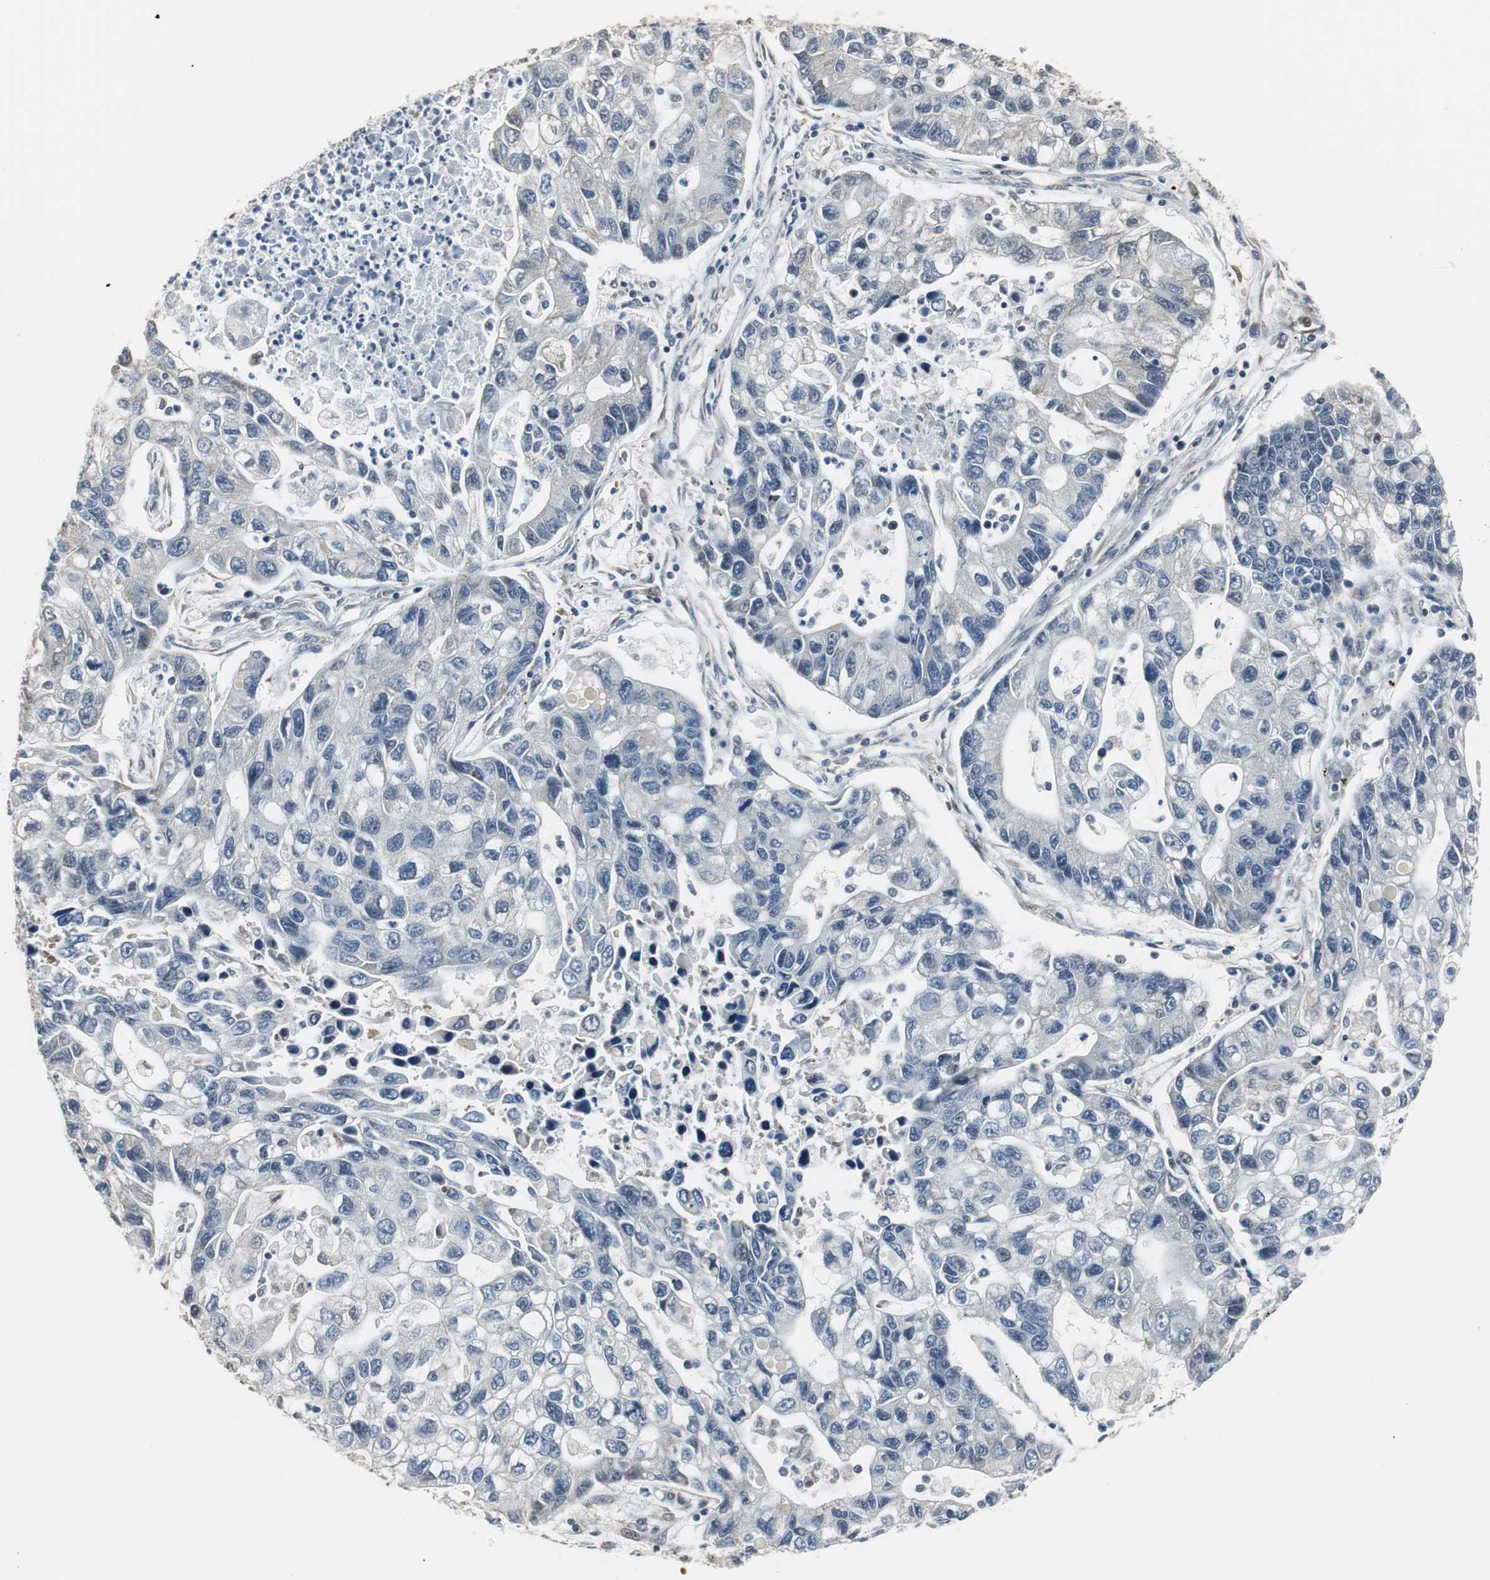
{"staining": {"intensity": "negative", "quantity": "none", "location": "none"}, "tissue": "lung cancer", "cell_type": "Tumor cells", "image_type": "cancer", "snomed": [{"axis": "morphology", "description": "Adenocarcinoma, NOS"}, {"axis": "topography", "description": "Lung"}], "caption": "DAB immunohistochemical staining of human lung adenocarcinoma shows no significant positivity in tumor cells.", "gene": "CCT5", "patient": {"sex": "female", "age": 51}}